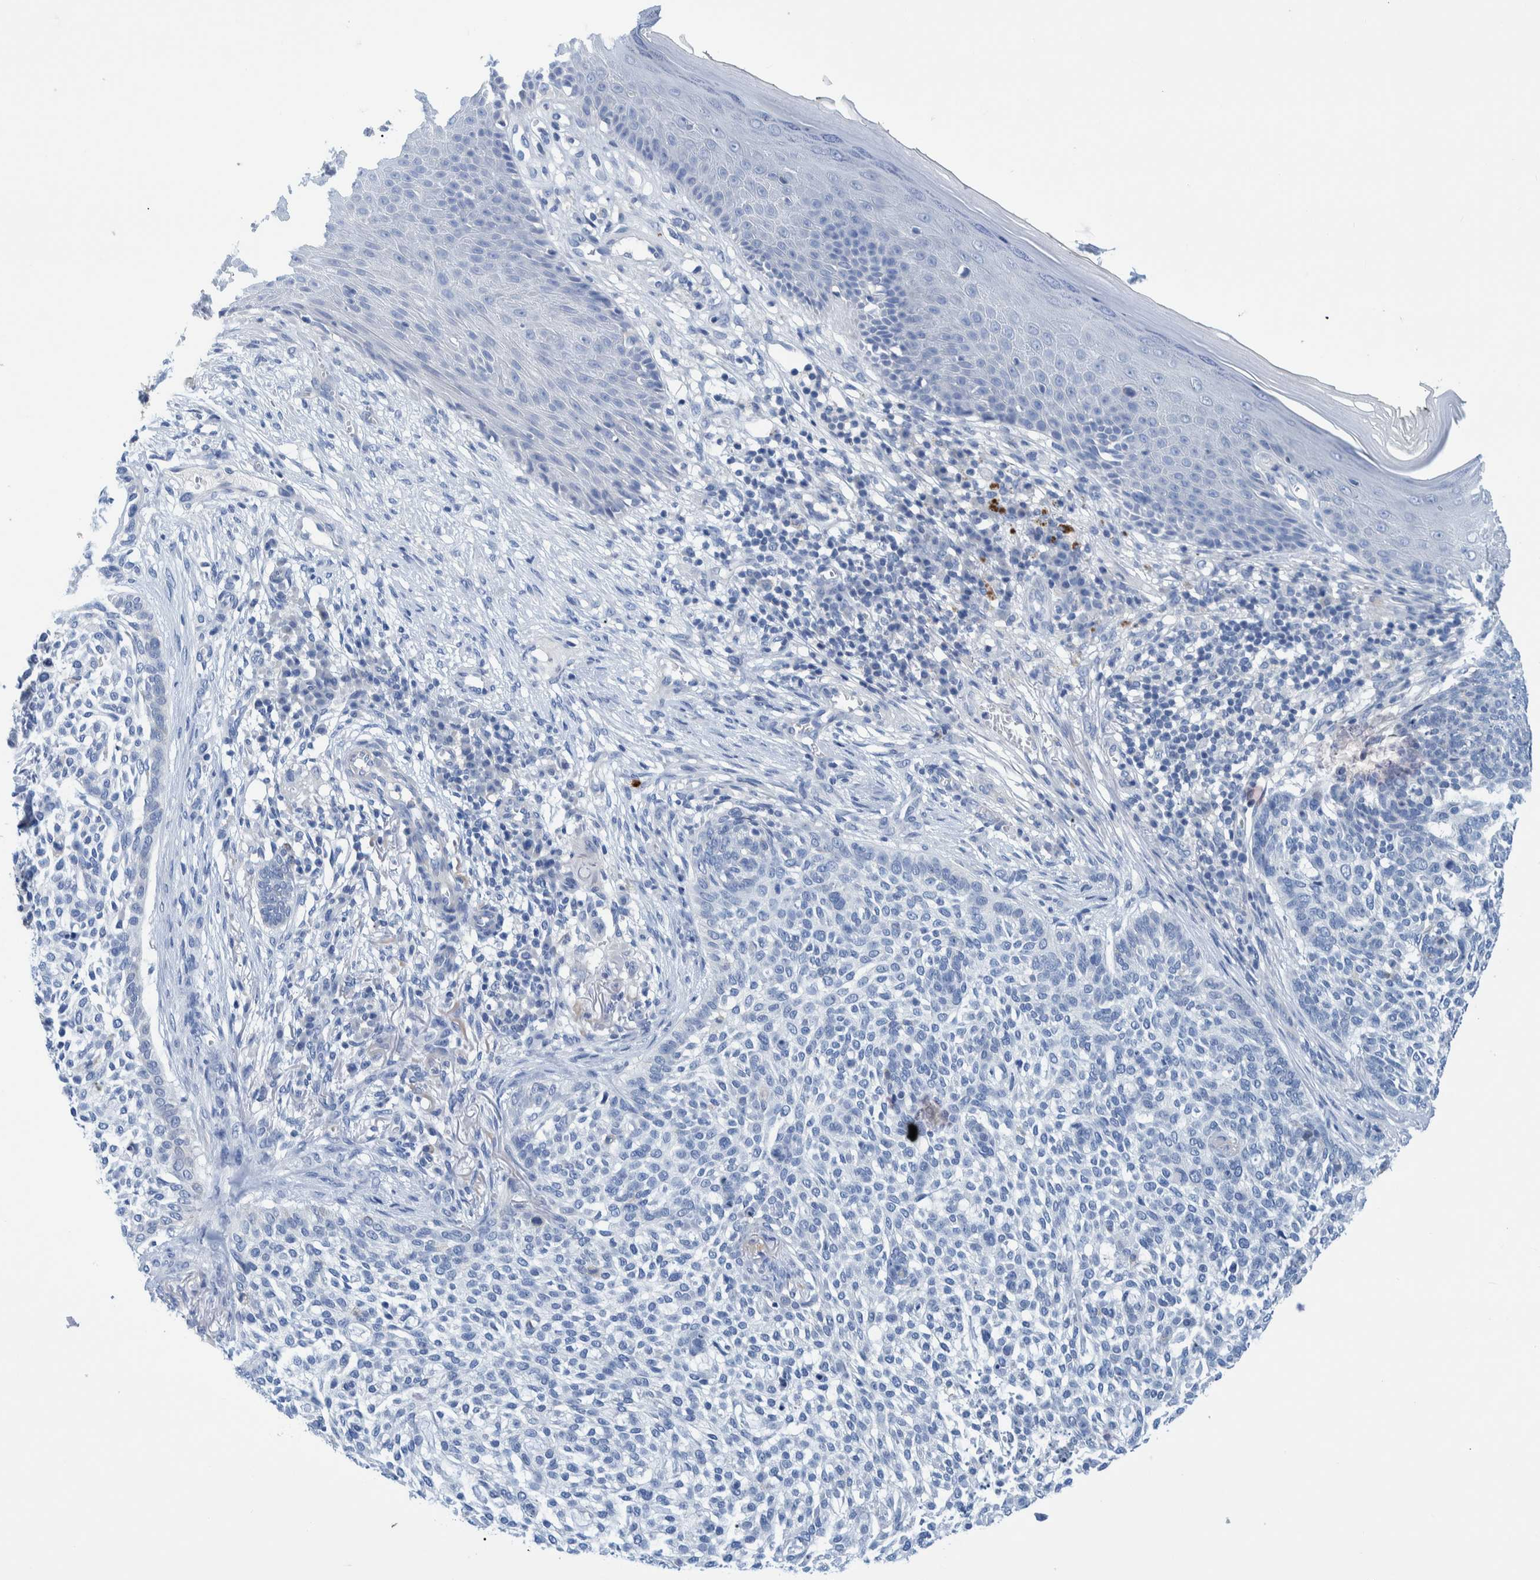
{"staining": {"intensity": "negative", "quantity": "none", "location": "none"}, "tissue": "skin cancer", "cell_type": "Tumor cells", "image_type": "cancer", "snomed": [{"axis": "morphology", "description": "Basal cell carcinoma"}, {"axis": "topography", "description": "Skin"}], "caption": "This is an immunohistochemistry histopathology image of skin basal cell carcinoma. There is no staining in tumor cells.", "gene": "MKS1", "patient": {"sex": "female", "age": 64}}